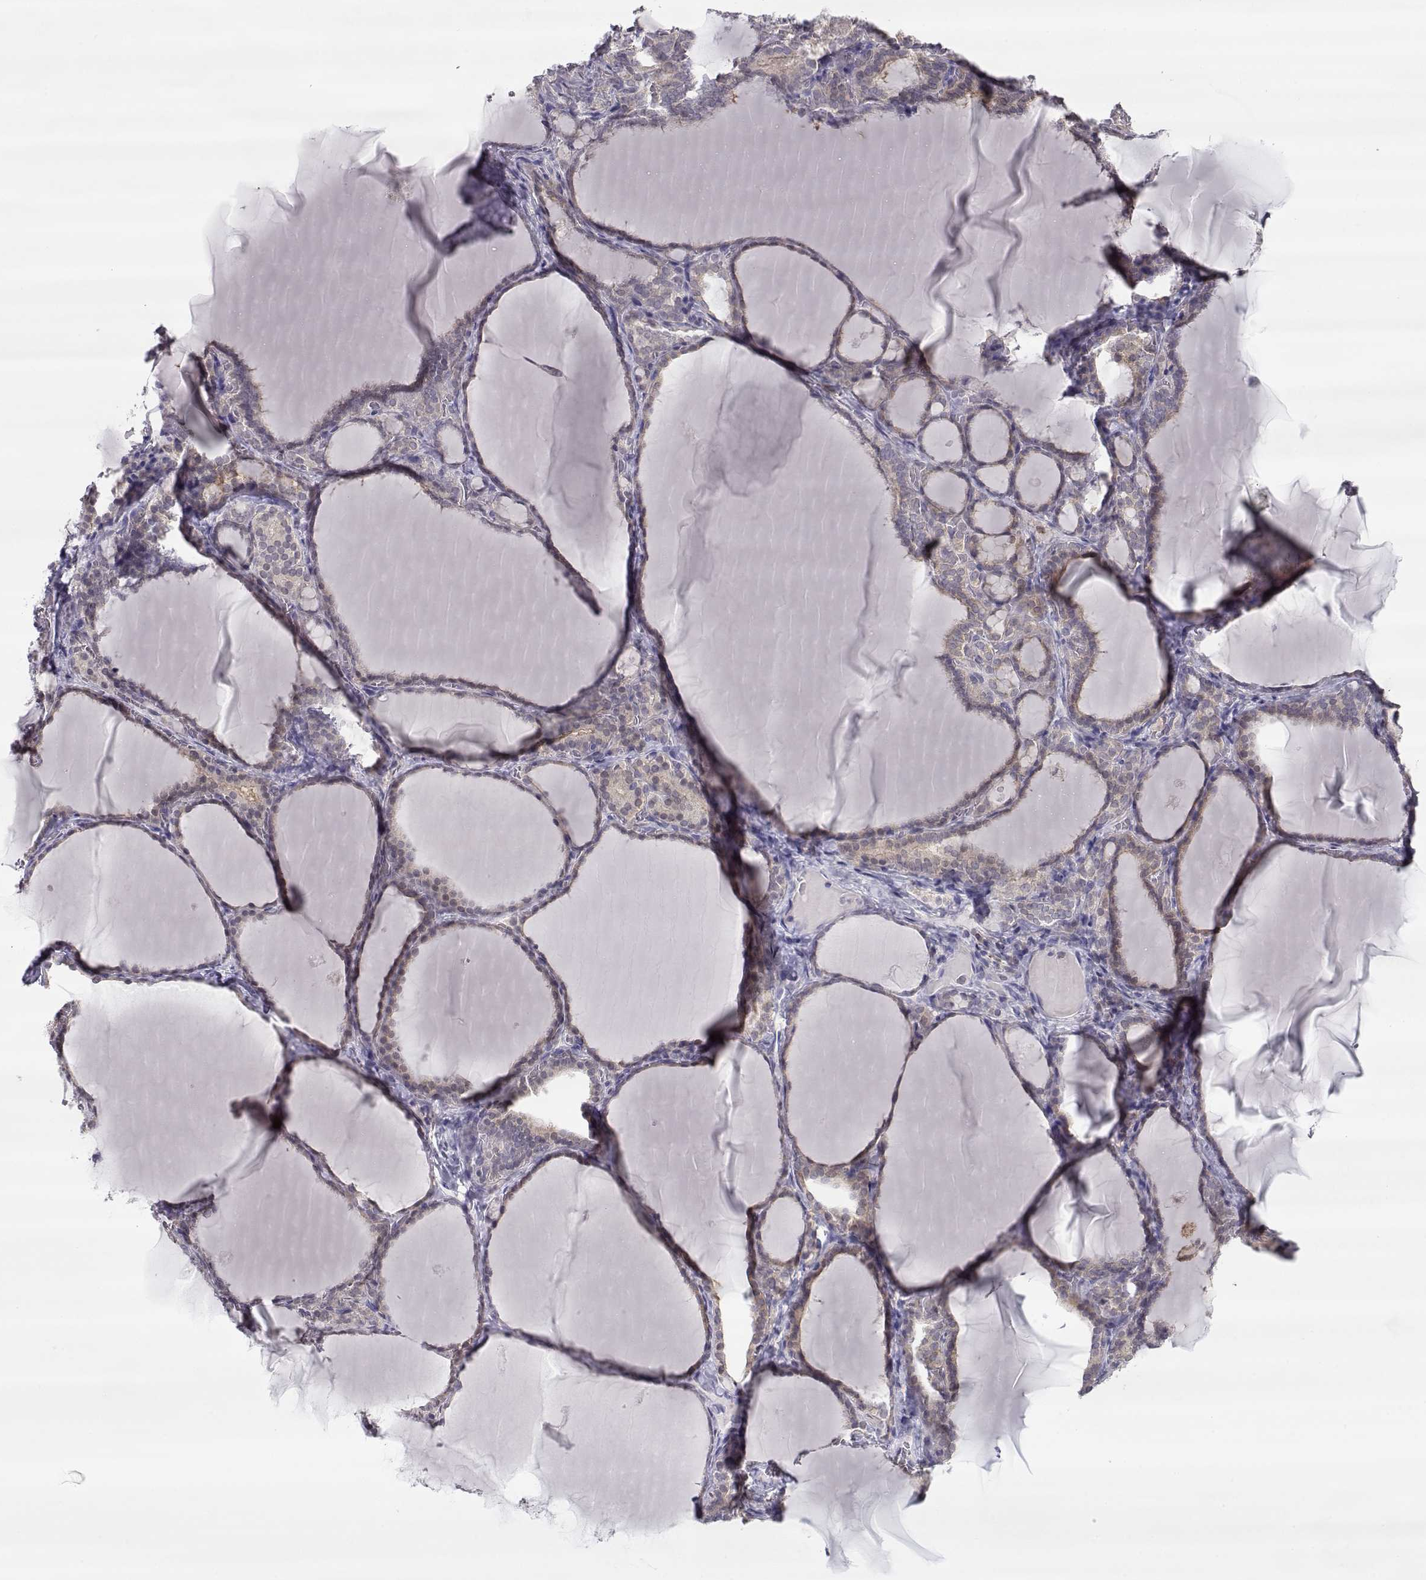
{"staining": {"intensity": "weak", "quantity": "<25%", "location": "cytoplasmic/membranous"}, "tissue": "thyroid gland", "cell_type": "Glandular cells", "image_type": "normal", "snomed": [{"axis": "morphology", "description": "Normal tissue, NOS"}, {"axis": "morphology", "description": "Hyperplasia, NOS"}, {"axis": "topography", "description": "Thyroid gland"}], "caption": "Immunohistochemical staining of normal human thyroid gland demonstrates no significant positivity in glandular cells.", "gene": "NPVF", "patient": {"sex": "female", "age": 27}}